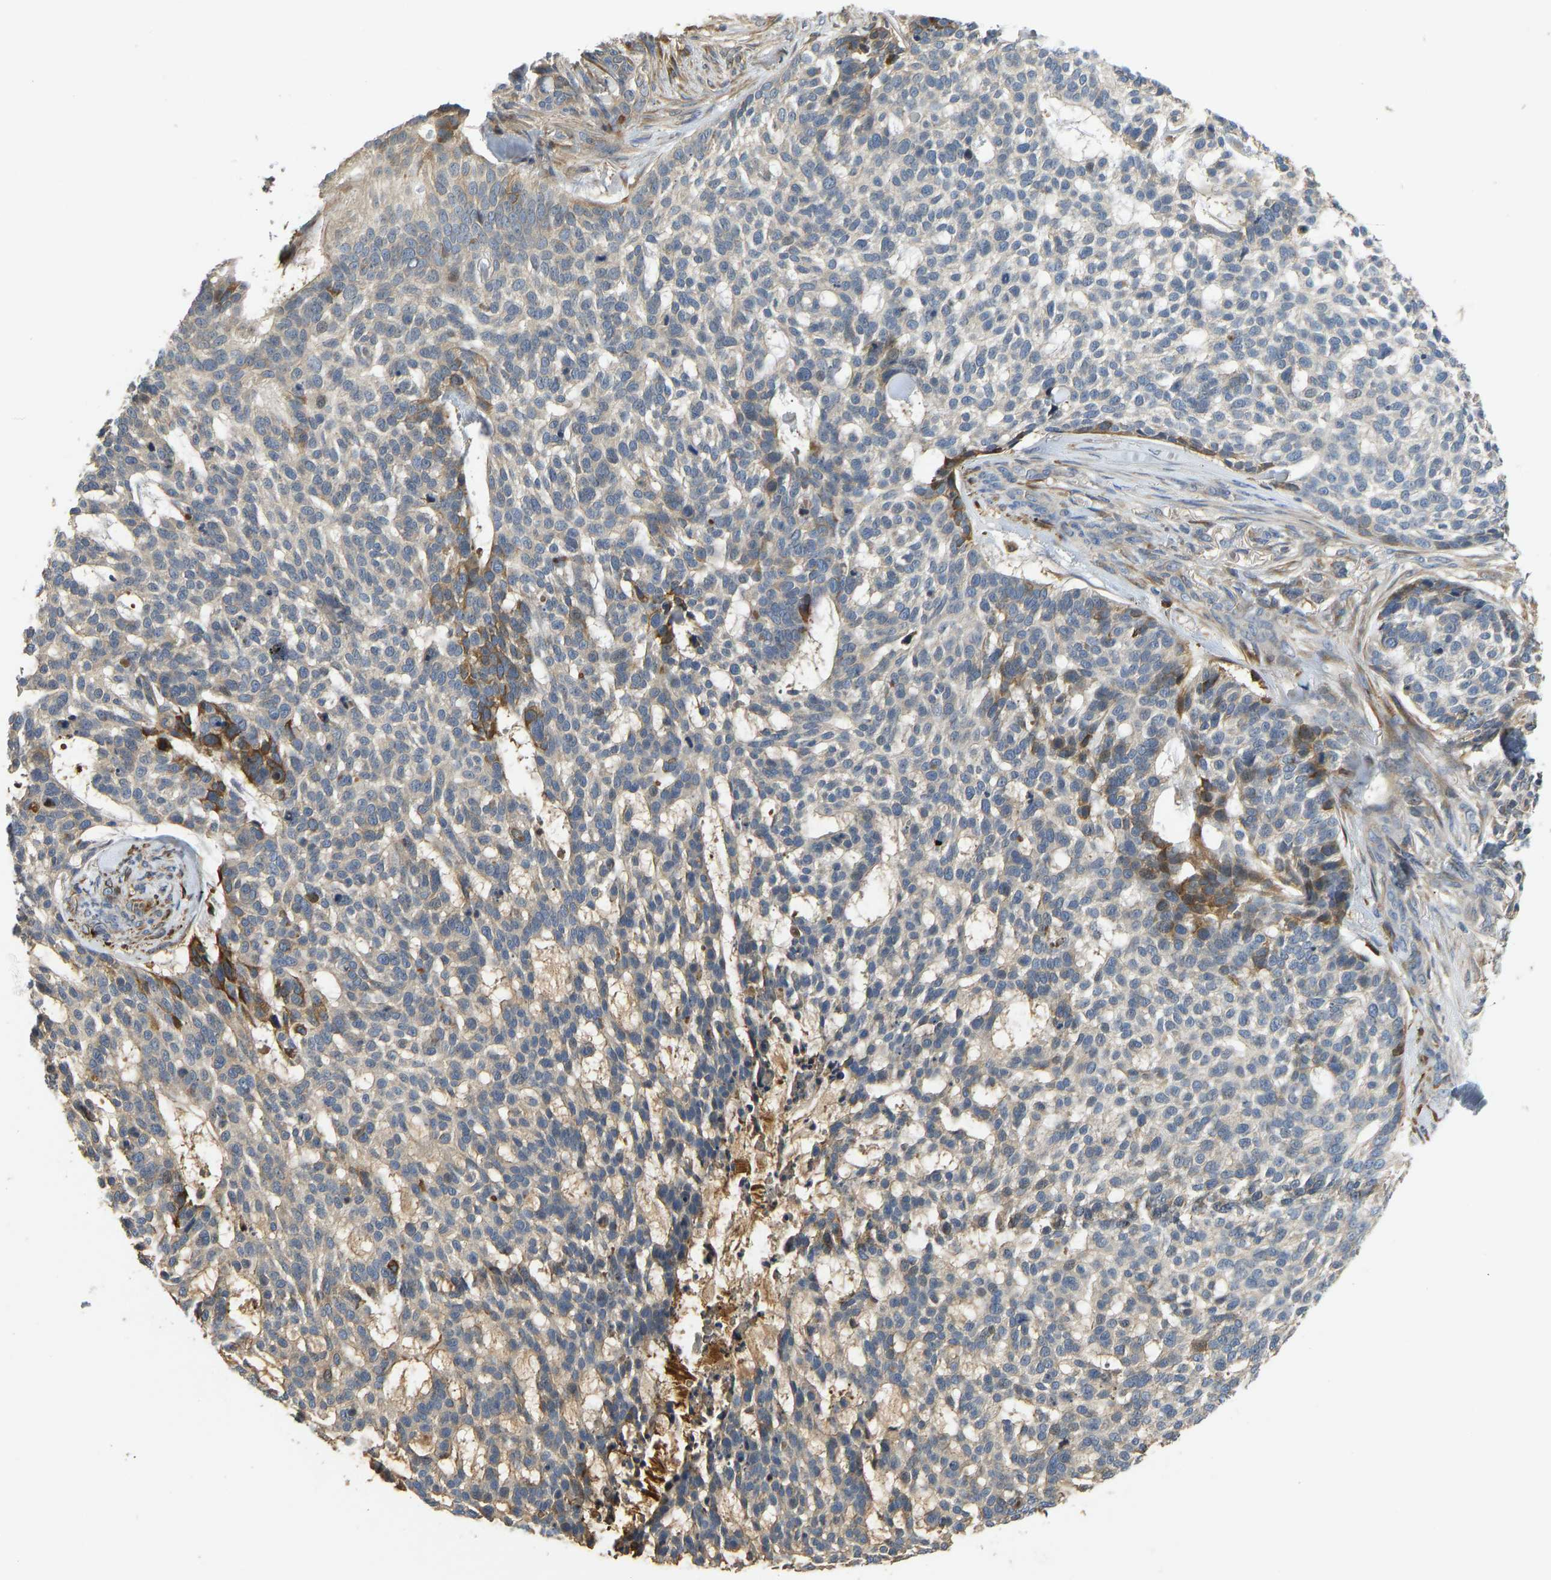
{"staining": {"intensity": "moderate", "quantity": "<25%", "location": "cytoplasmic/membranous"}, "tissue": "skin cancer", "cell_type": "Tumor cells", "image_type": "cancer", "snomed": [{"axis": "morphology", "description": "Basal cell carcinoma"}, {"axis": "topography", "description": "Skin"}], "caption": "Tumor cells reveal low levels of moderate cytoplasmic/membranous staining in approximately <25% of cells in human basal cell carcinoma (skin).", "gene": "VCPKMT", "patient": {"sex": "female", "age": 64}}